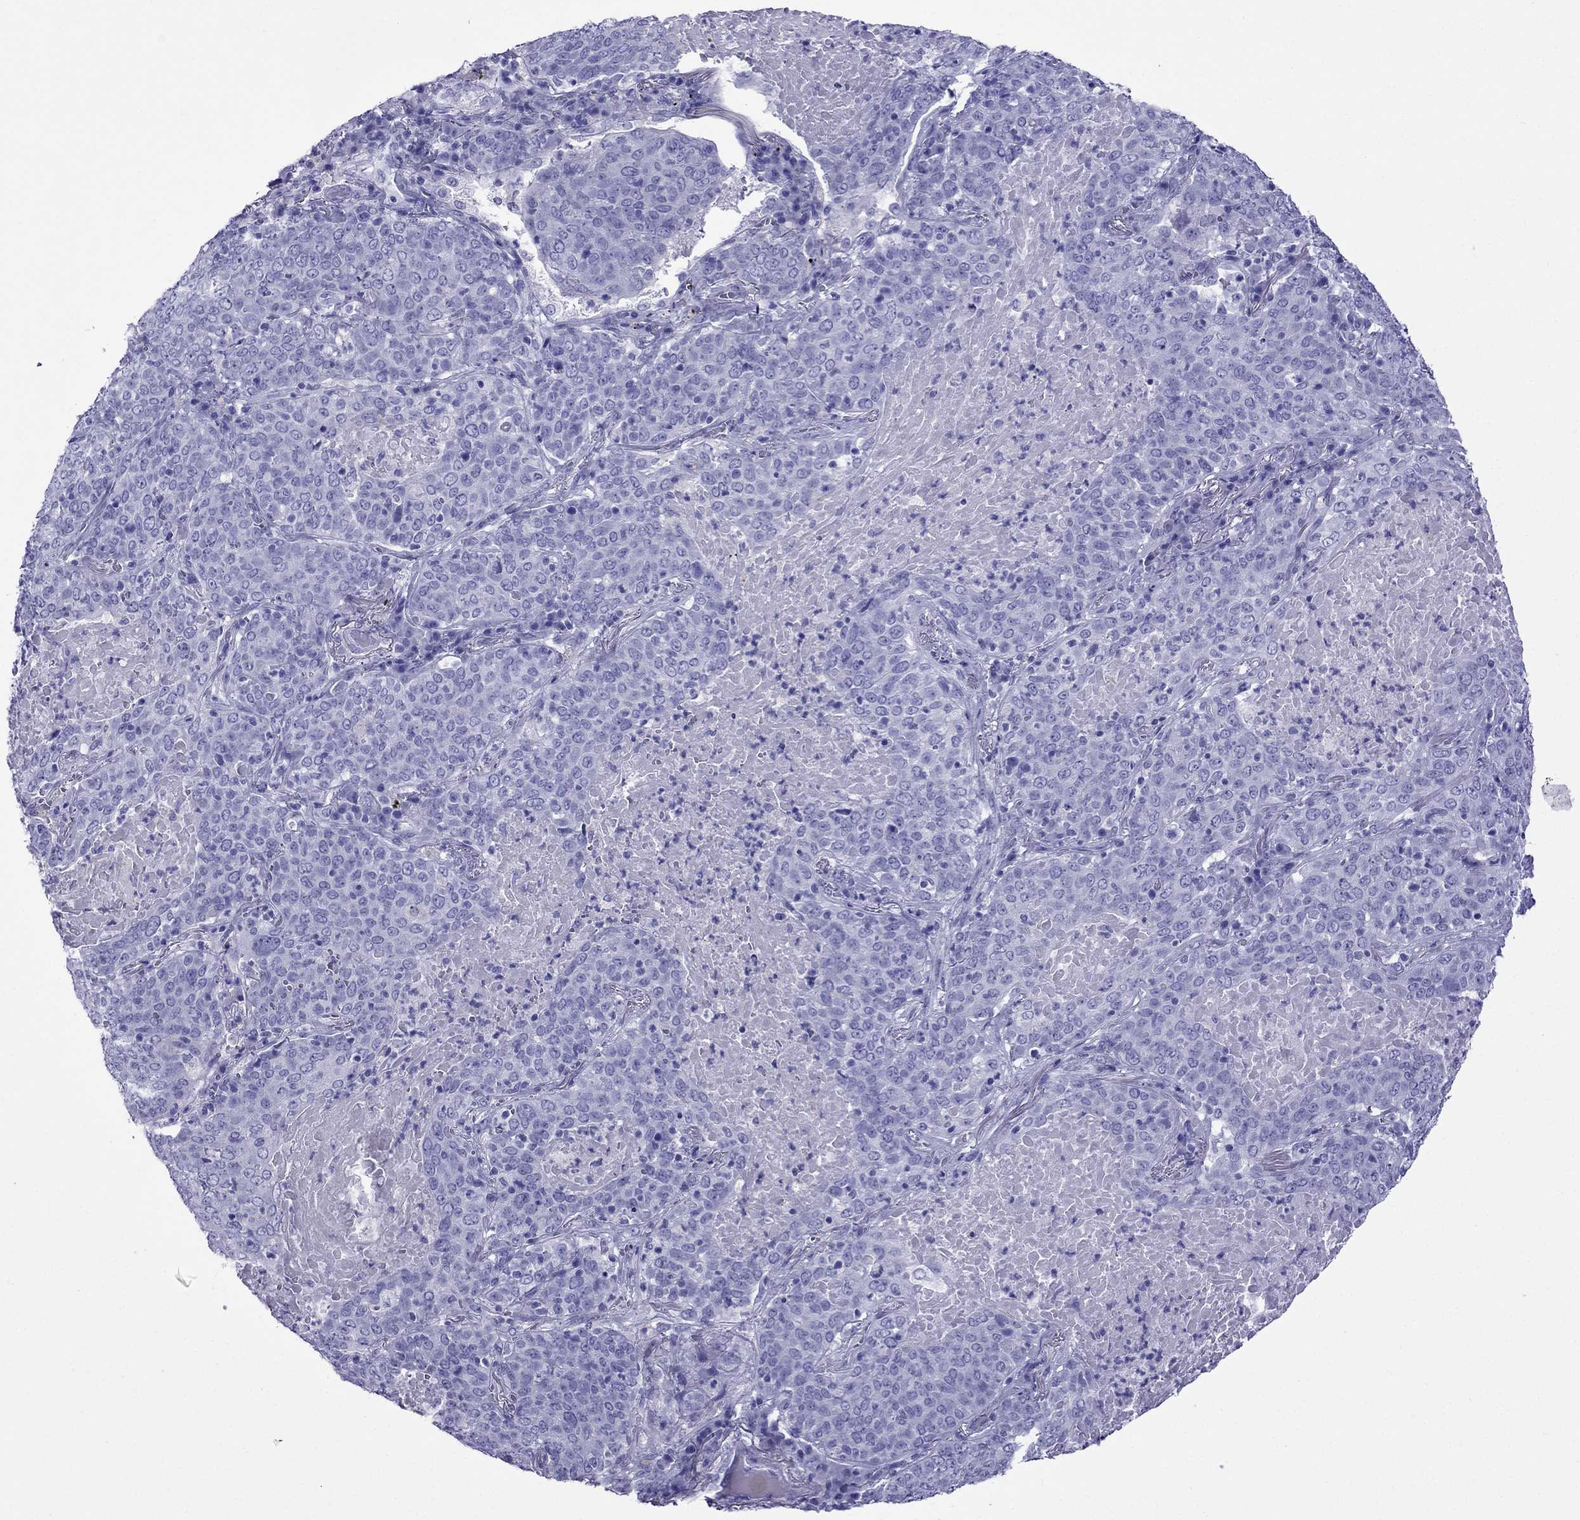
{"staining": {"intensity": "negative", "quantity": "none", "location": "none"}, "tissue": "lung cancer", "cell_type": "Tumor cells", "image_type": "cancer", "snomed": [{"axis": "morphology", "description": "Squamous cell carcinoma, NOS"}, {"axis": "topography", "description": "Lung"}], "caption": "This is an immunohistochemistry (IHC) photomicrograph of lung squamous cell carcinoma. There is no expression in tumor cells.", "gene": "CRYBA1", "patient": {"sex": "male", "age": 82}}